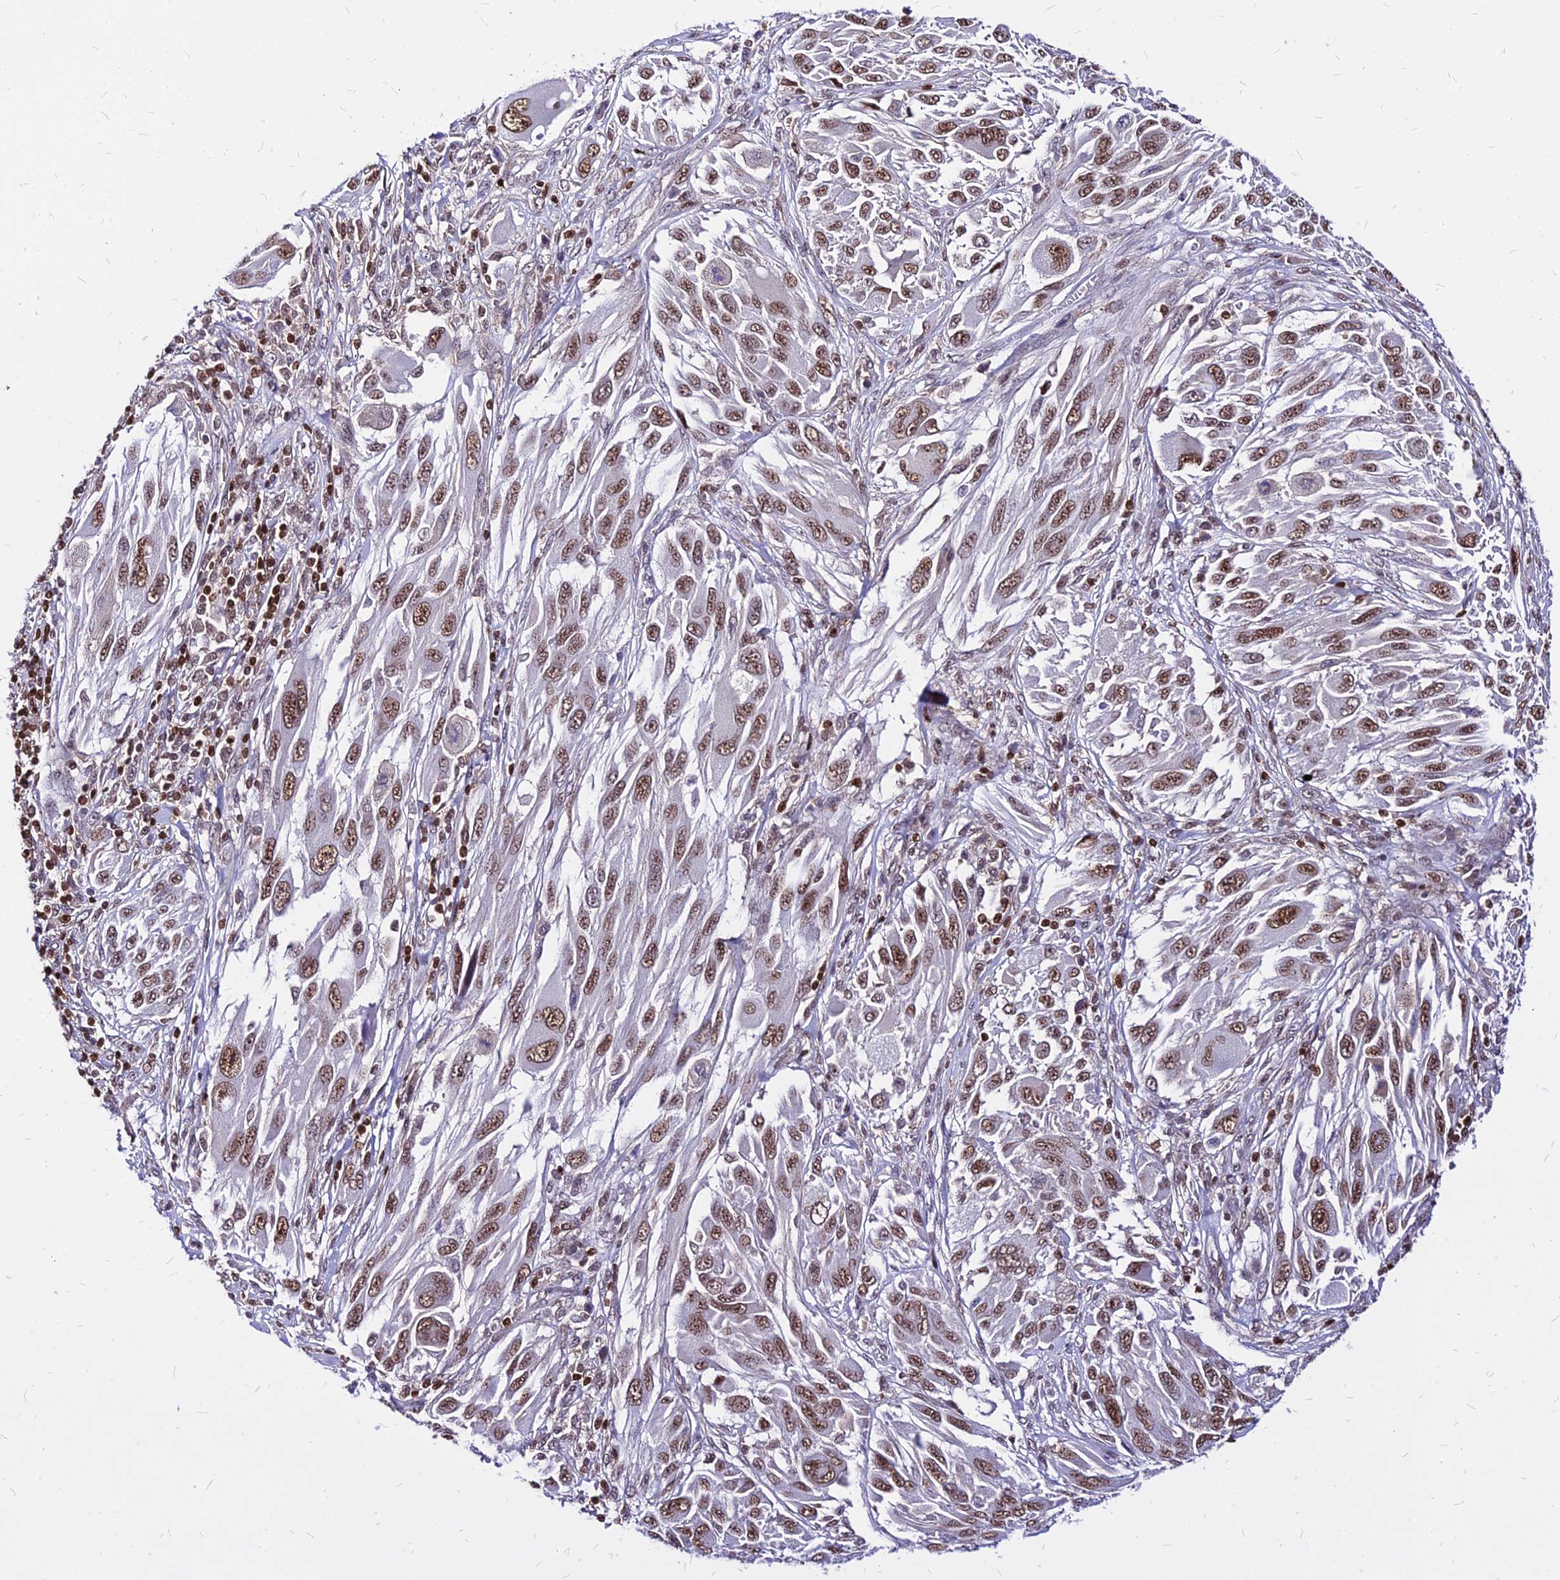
{"staining": {"intensity": "moderate", "quantity": ">75%", "location": "nuclear"}, "tissue": "melanoma", "cell_type": "Tumor cells", "image_type": "cancer", "snomed": [{"axis": "morphology", "description": "Malignant melanoma, NOS"}, {"axis": "topography", "description": "Skin"}], "caption": "Human malignant melanoma stained for a protein (brown) reveals moderate nuclear positive expression in about >75% of tumor cells.", "gene": "PAXX", "patient": {"sex": "female", "age": 91}}